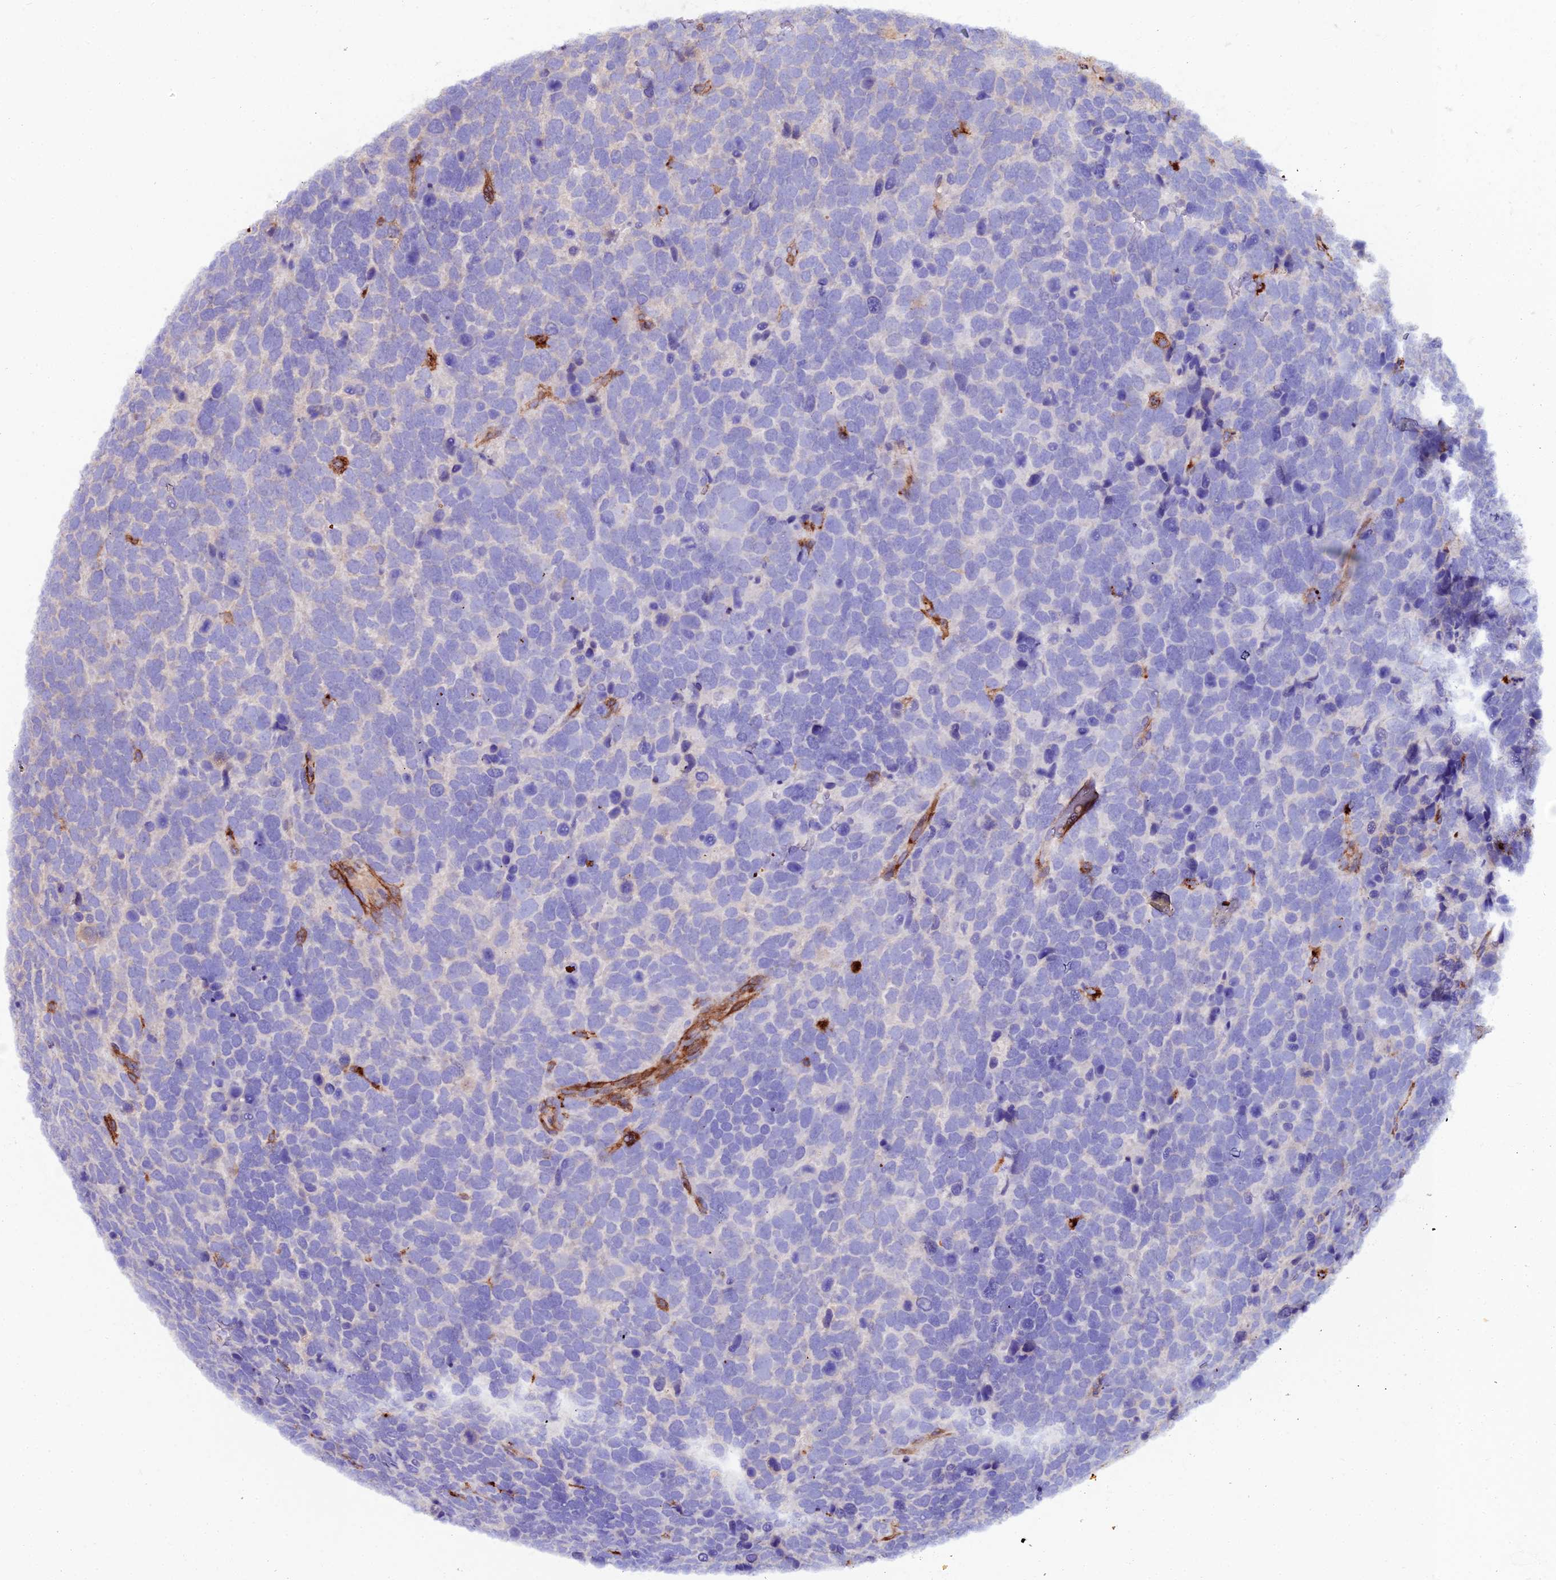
{"staining": {"intensity": "negative", "quantity": "none", "location": "none"}, "tissue": "urothelial cancer", "cell_type": "Tumor cells", "image_type": "cancer", "snomed": [{"axis": "morphology", "description": "Urothelial carcinoma, High grade"}, {"axis": "topography", "description": "Urinary bladder"}], "caption": "Tumor cells are negative for protein expression in human urothelial cancer.", "gene": "TRPV2", "patient": {"sex": "female", "age": 82}}